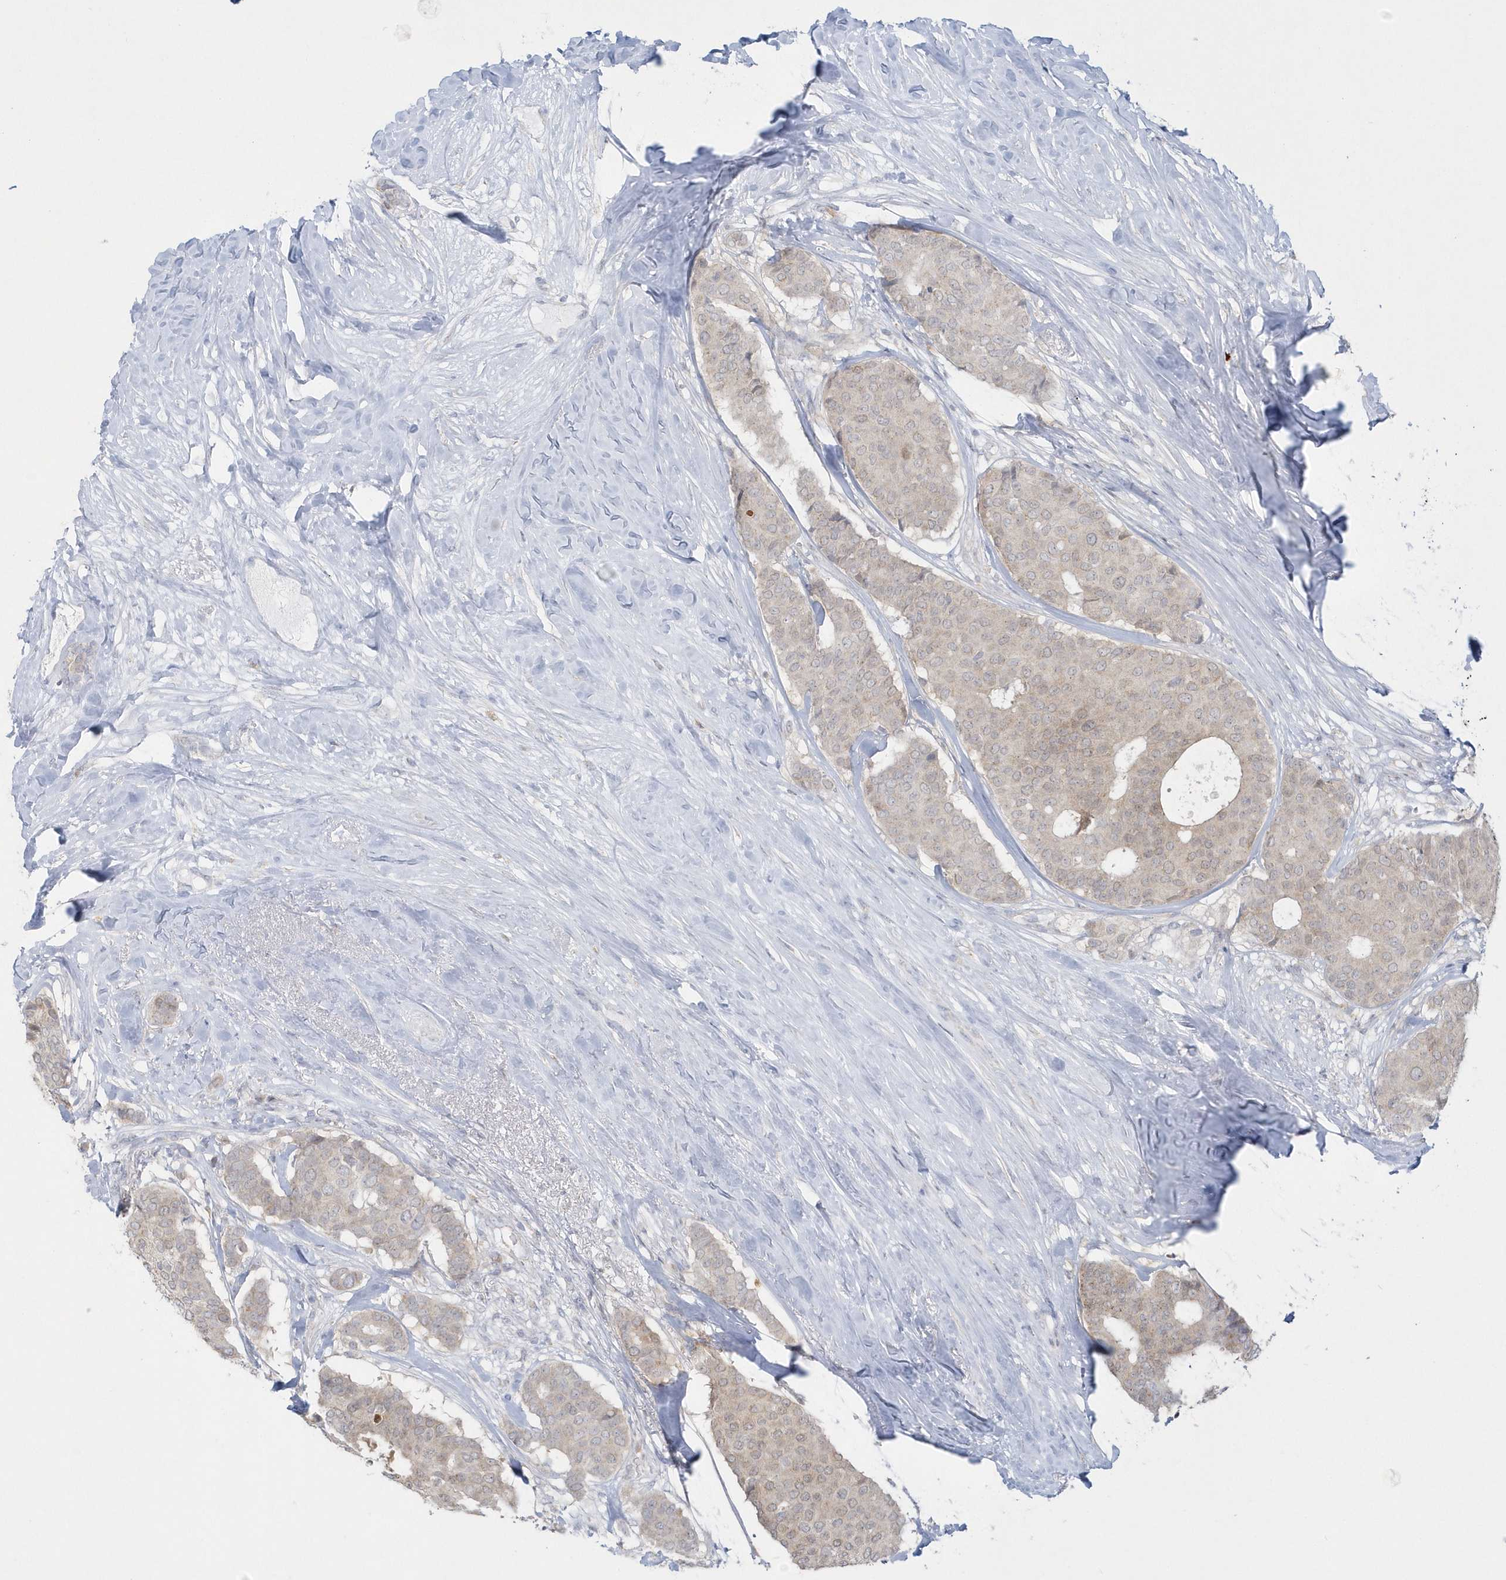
{"staining": {"intensity": "weak", "quantity": "25%-75%", "location": "cytoplasmic/membranous"}, "tissue": "breast cancer", "cell_type": "Tumor cells", "image_type": "cancer", "snomed": [{"axis": "morphology", "description": "Duct carcinoma"}, {"axis": "topography", "description": "Breast"}], "caption": "Immunohistochemistry of human intraductal carcinoma (breast) shows low levels of weak cytoplasmic/membranous expression in approximately 25%-75% of tumor cells.", "gene": "PCBD1", "patient": {"sex": "female", "age": 75}}